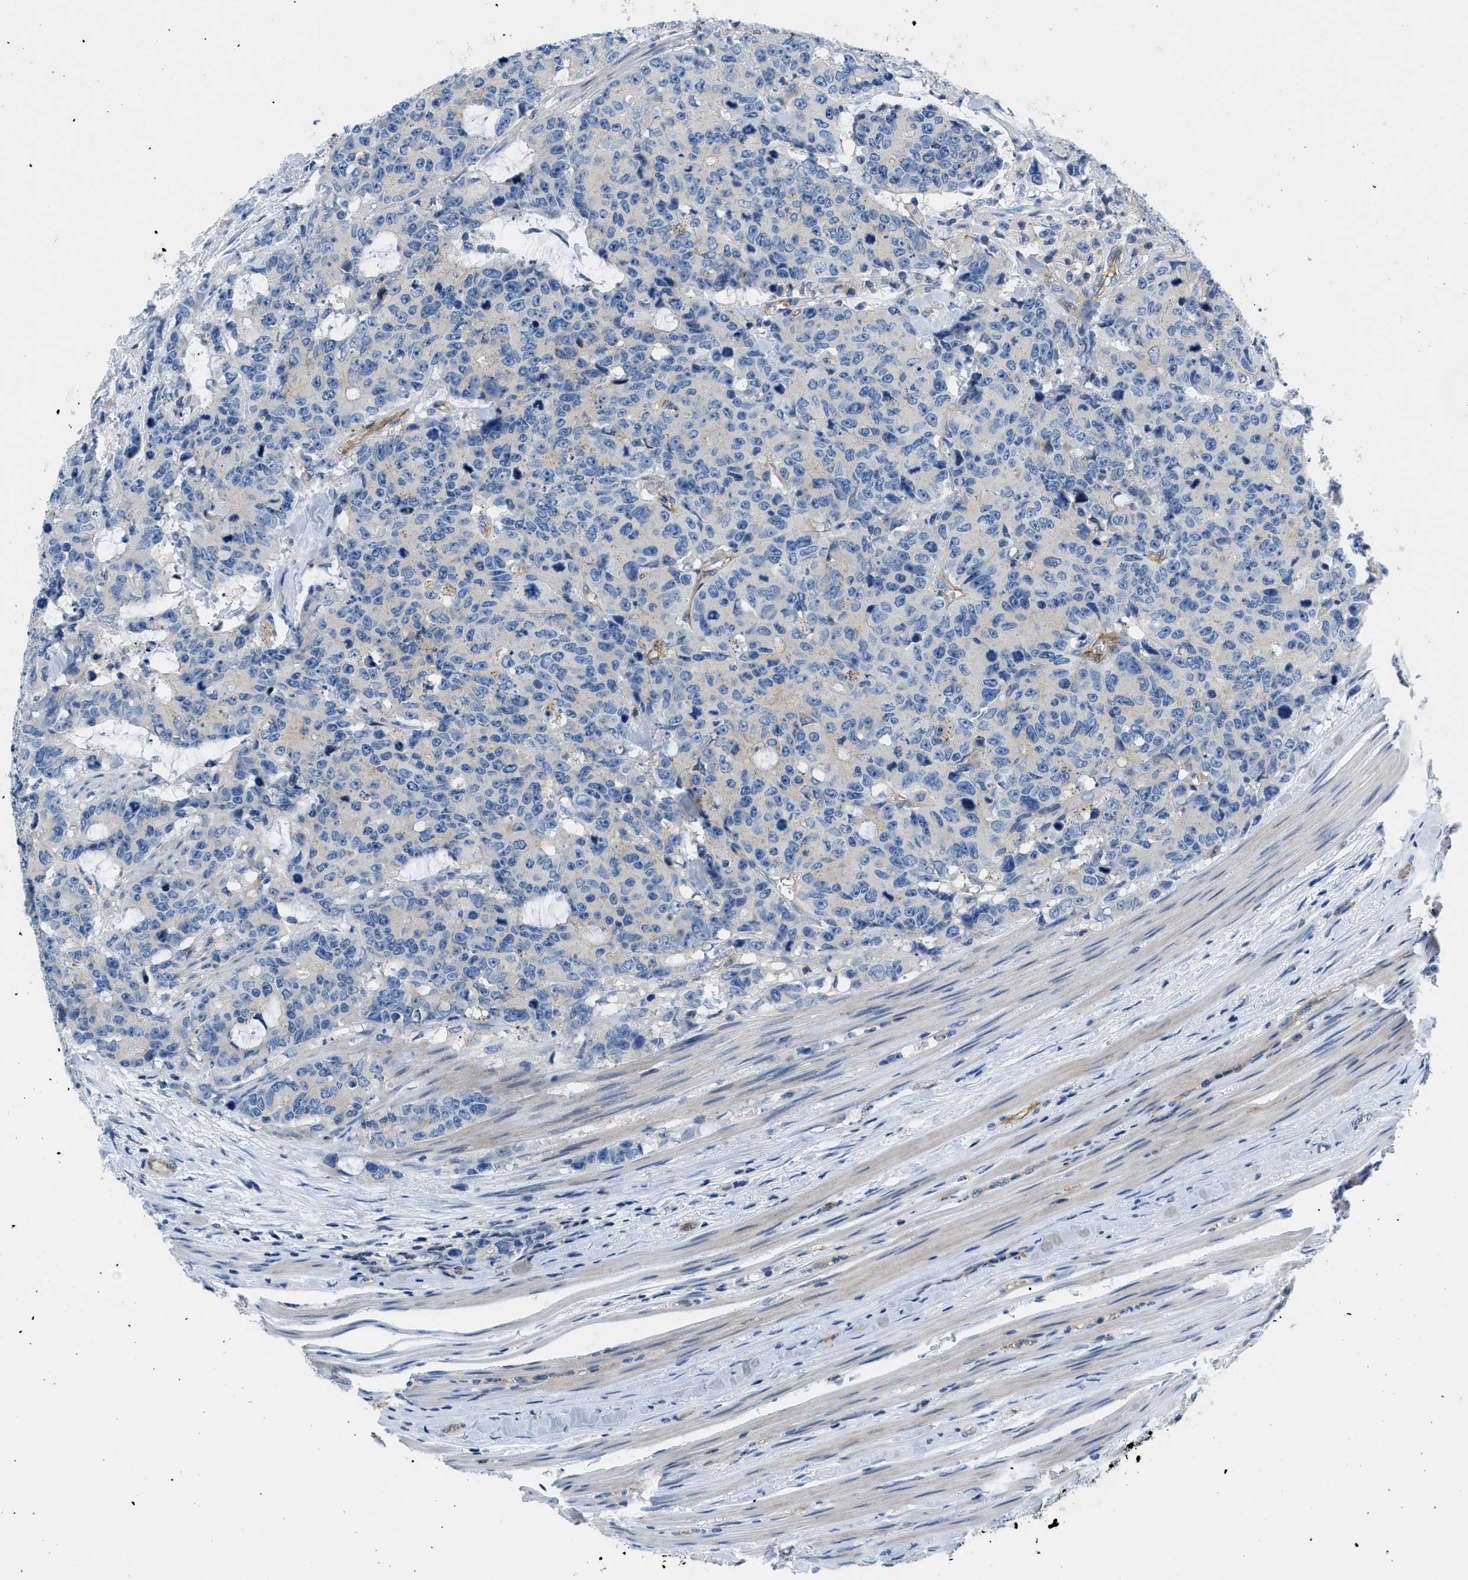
{"staining": {"intensity": "negative", "quantity": "none", "location": "none"}, "tissue": "colorectal cancer", "cell_type": "Tumor cells", "image_type": "cancer", "snomed": [{"axis": "morphology", "description": "Adenocarcinoma, NOS"}, {"axis": "topography", "description": "Colon"}], "caption": "This is a histopathology image of immunohistochemistry (IHC) staining of colorectal cancer, which shows no staining in tumor cells.", "gene": "ORAI1", "patient": {"sex": "female", "age": 86}}